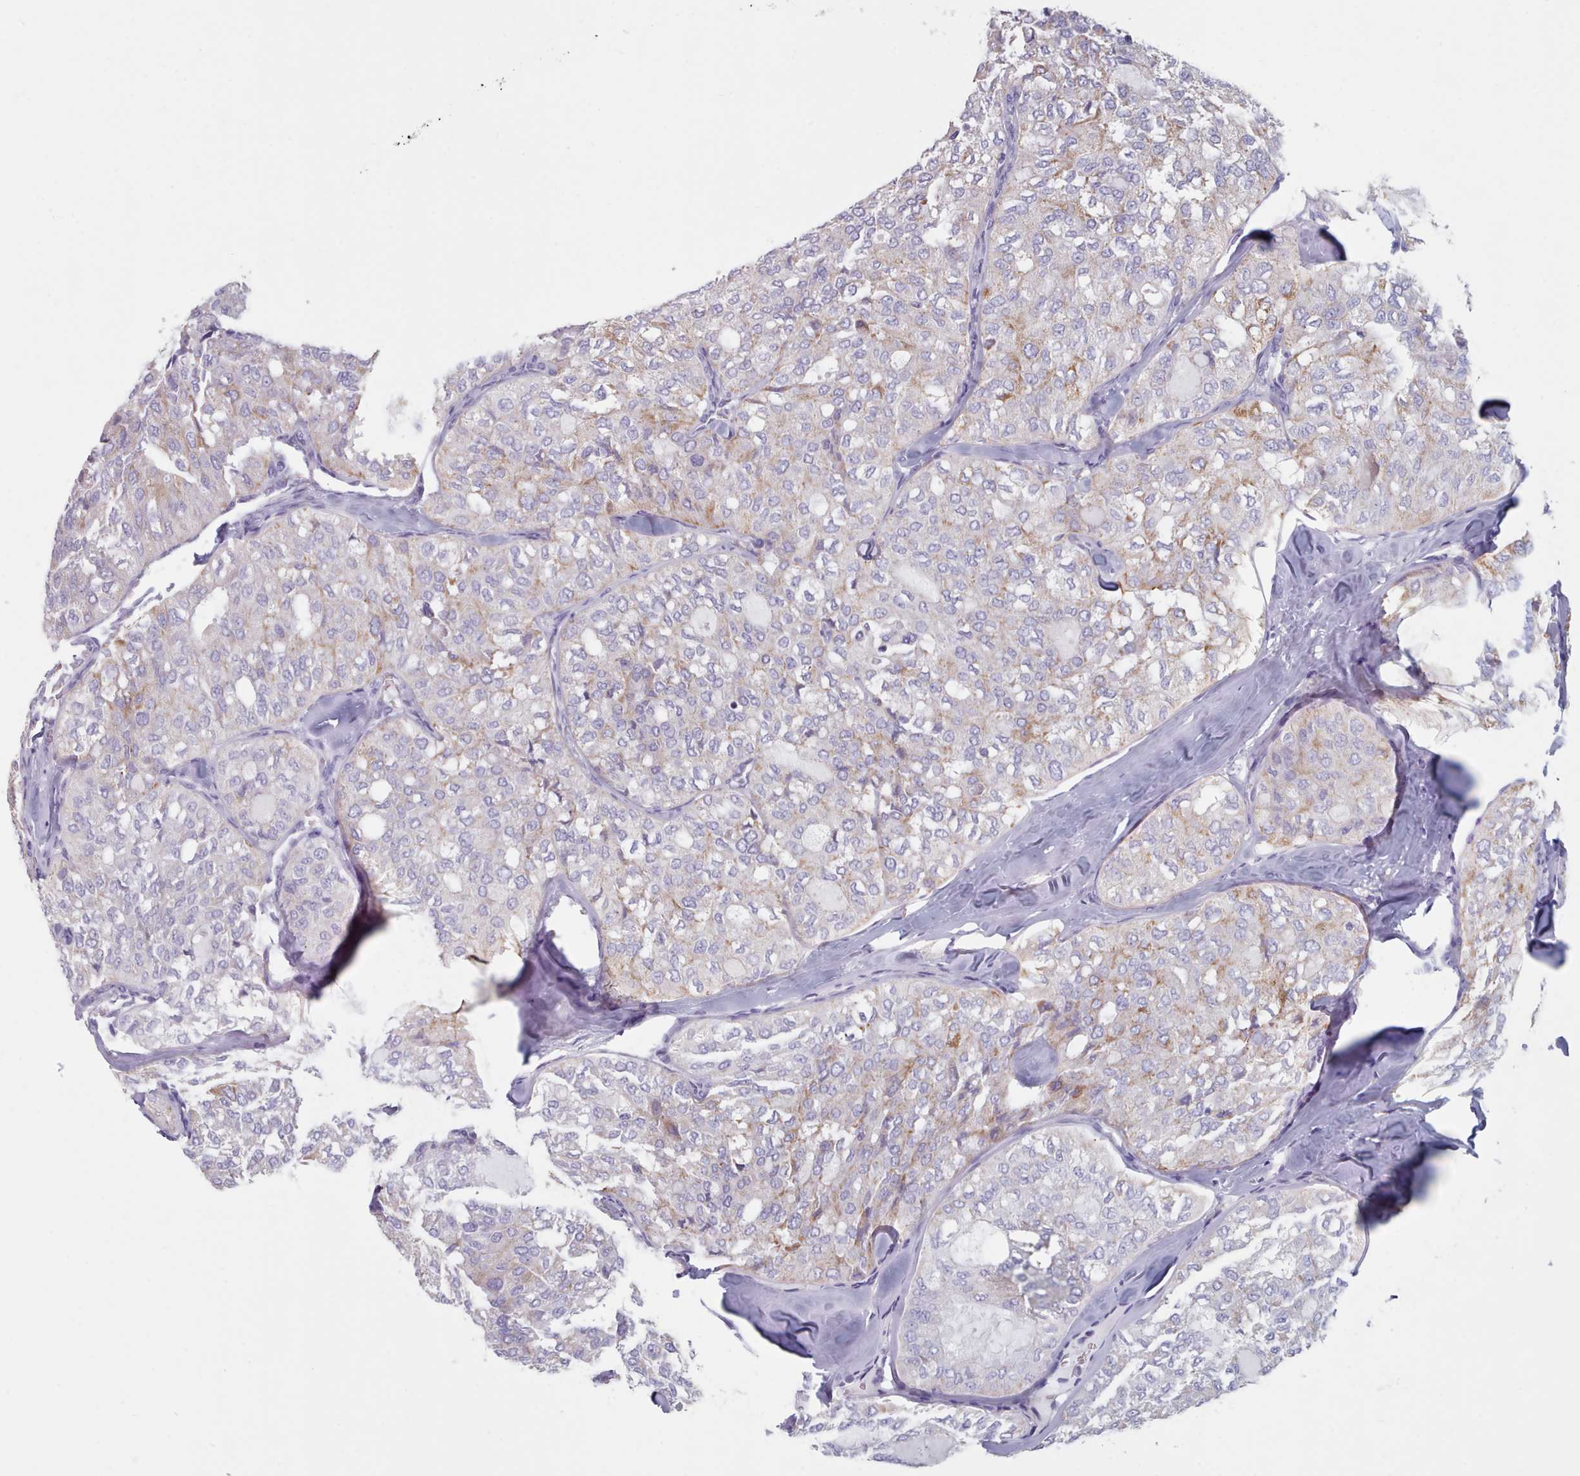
{"staining": {"intensity": "weak", "quantity": "<25%", "location": "cytoplasmic/membranous"}, "tissue": "thyroid cancer", "cell_type": "Tumor cells", "image_type": "cancer", "snomed": [{"axis": "morphology", "description": "Follicular adenoma carcinoma, NOS"}, {"axis": "topography", "description": "Thyroid gland"}], "caption": "Immunohistochemistry (IHC) histopathology image of human follicular adenoma carcinoma (thyroid) stained for a protein (brown), which demonstrates no staining in tumor cells.", "gene": "HAO1", "patient": {"sex": "male", "age": 75}}